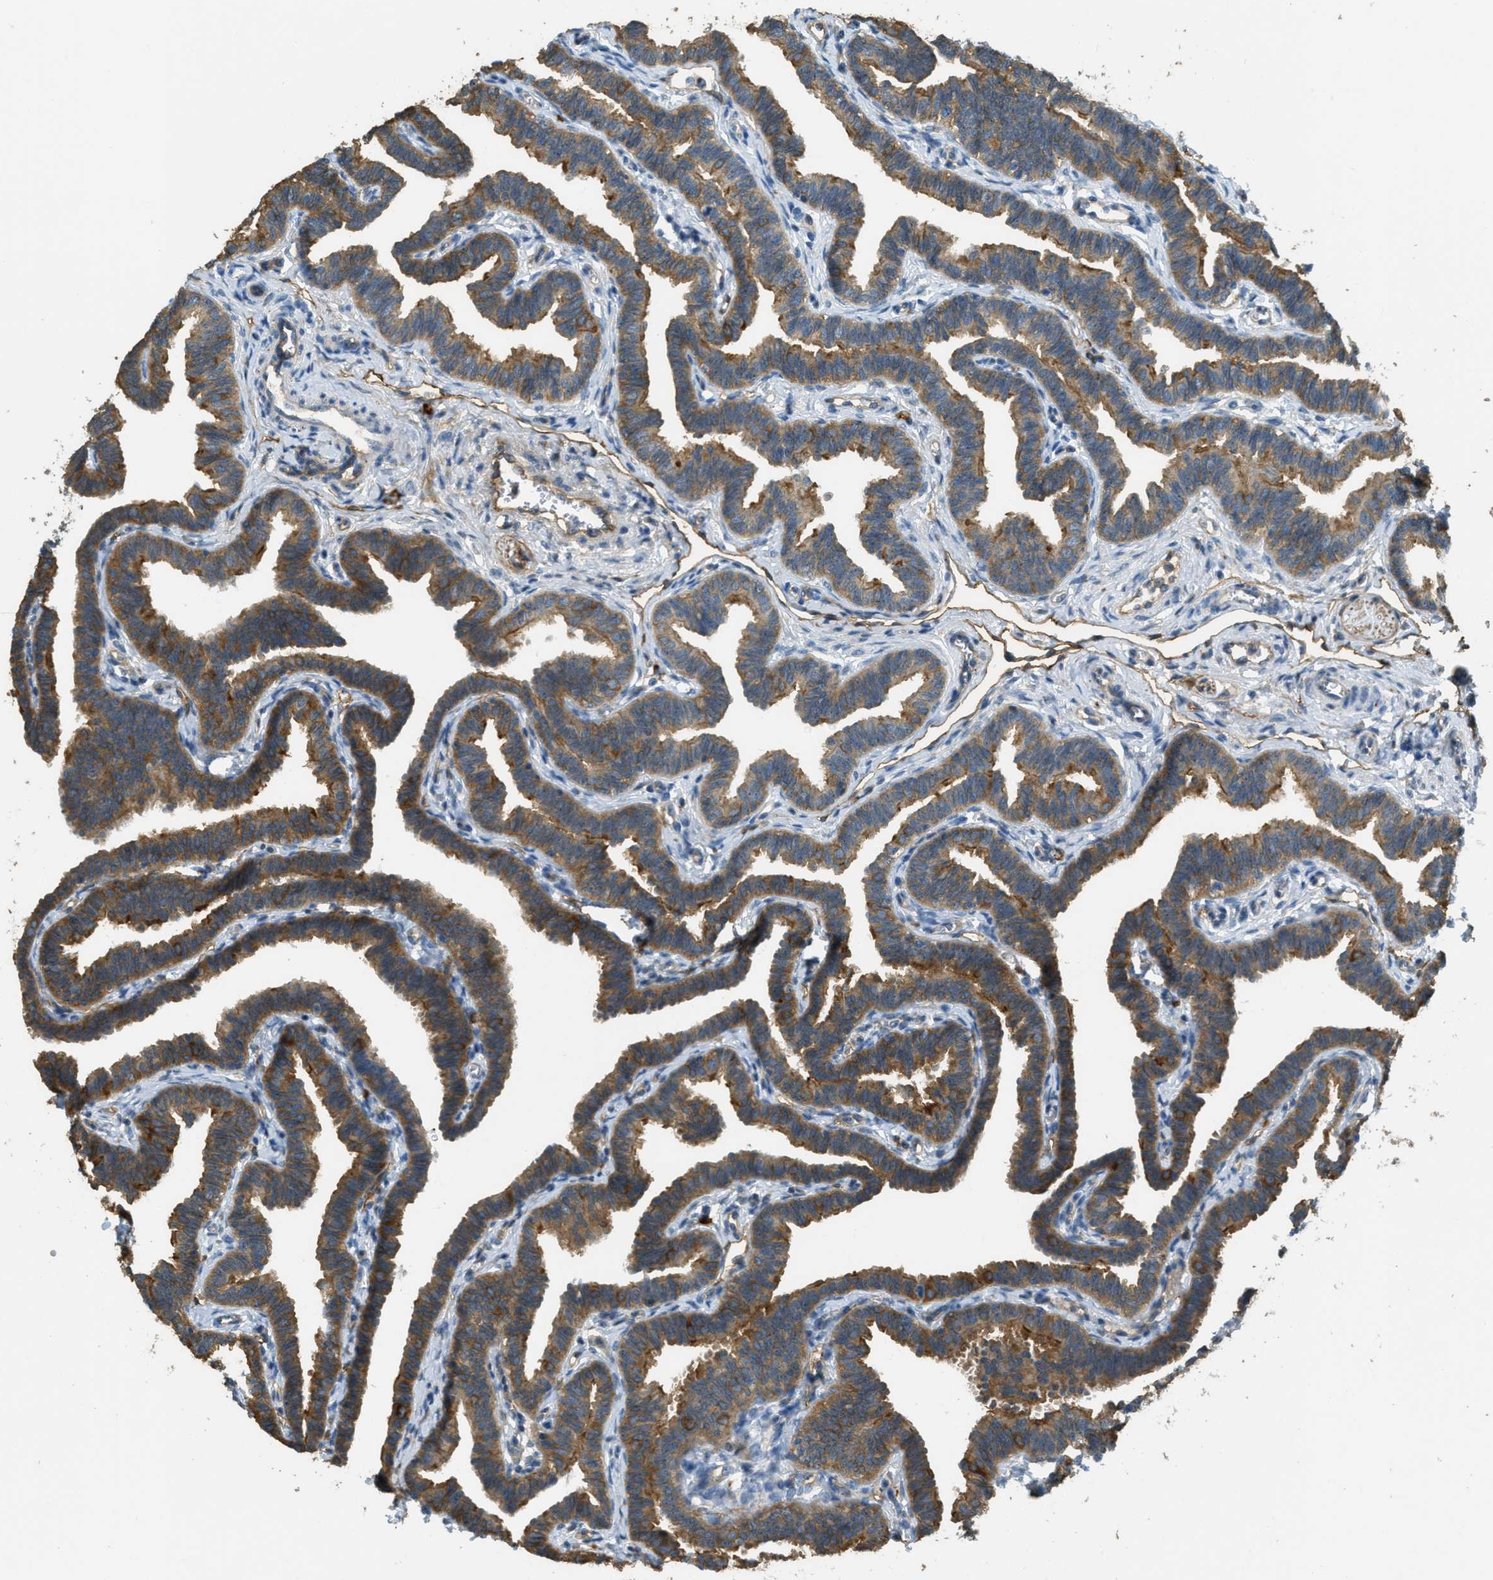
{"staining": {"intensity": "moderate", "quantity": ">75%", "location": "cytoplasmic/membranous"}, "tissue": "fallopian tube", "cell_type": "Glandular cells", "image_type": "normal", "snomed": [{"axis": "morphology", "description": "Normal tissue, NOS"}, {"axis": "topography", "description": "Fallopian tube"}, {"axis": "topography", "description": "Ovary"}], "caption": "Protein staining reveals moderate cytoplasmic/membranous staining in about >75% of glandular cells in benign fallopian tube.", "gene": "OSMR", "patient": {"sex": "female", "age": 23}}